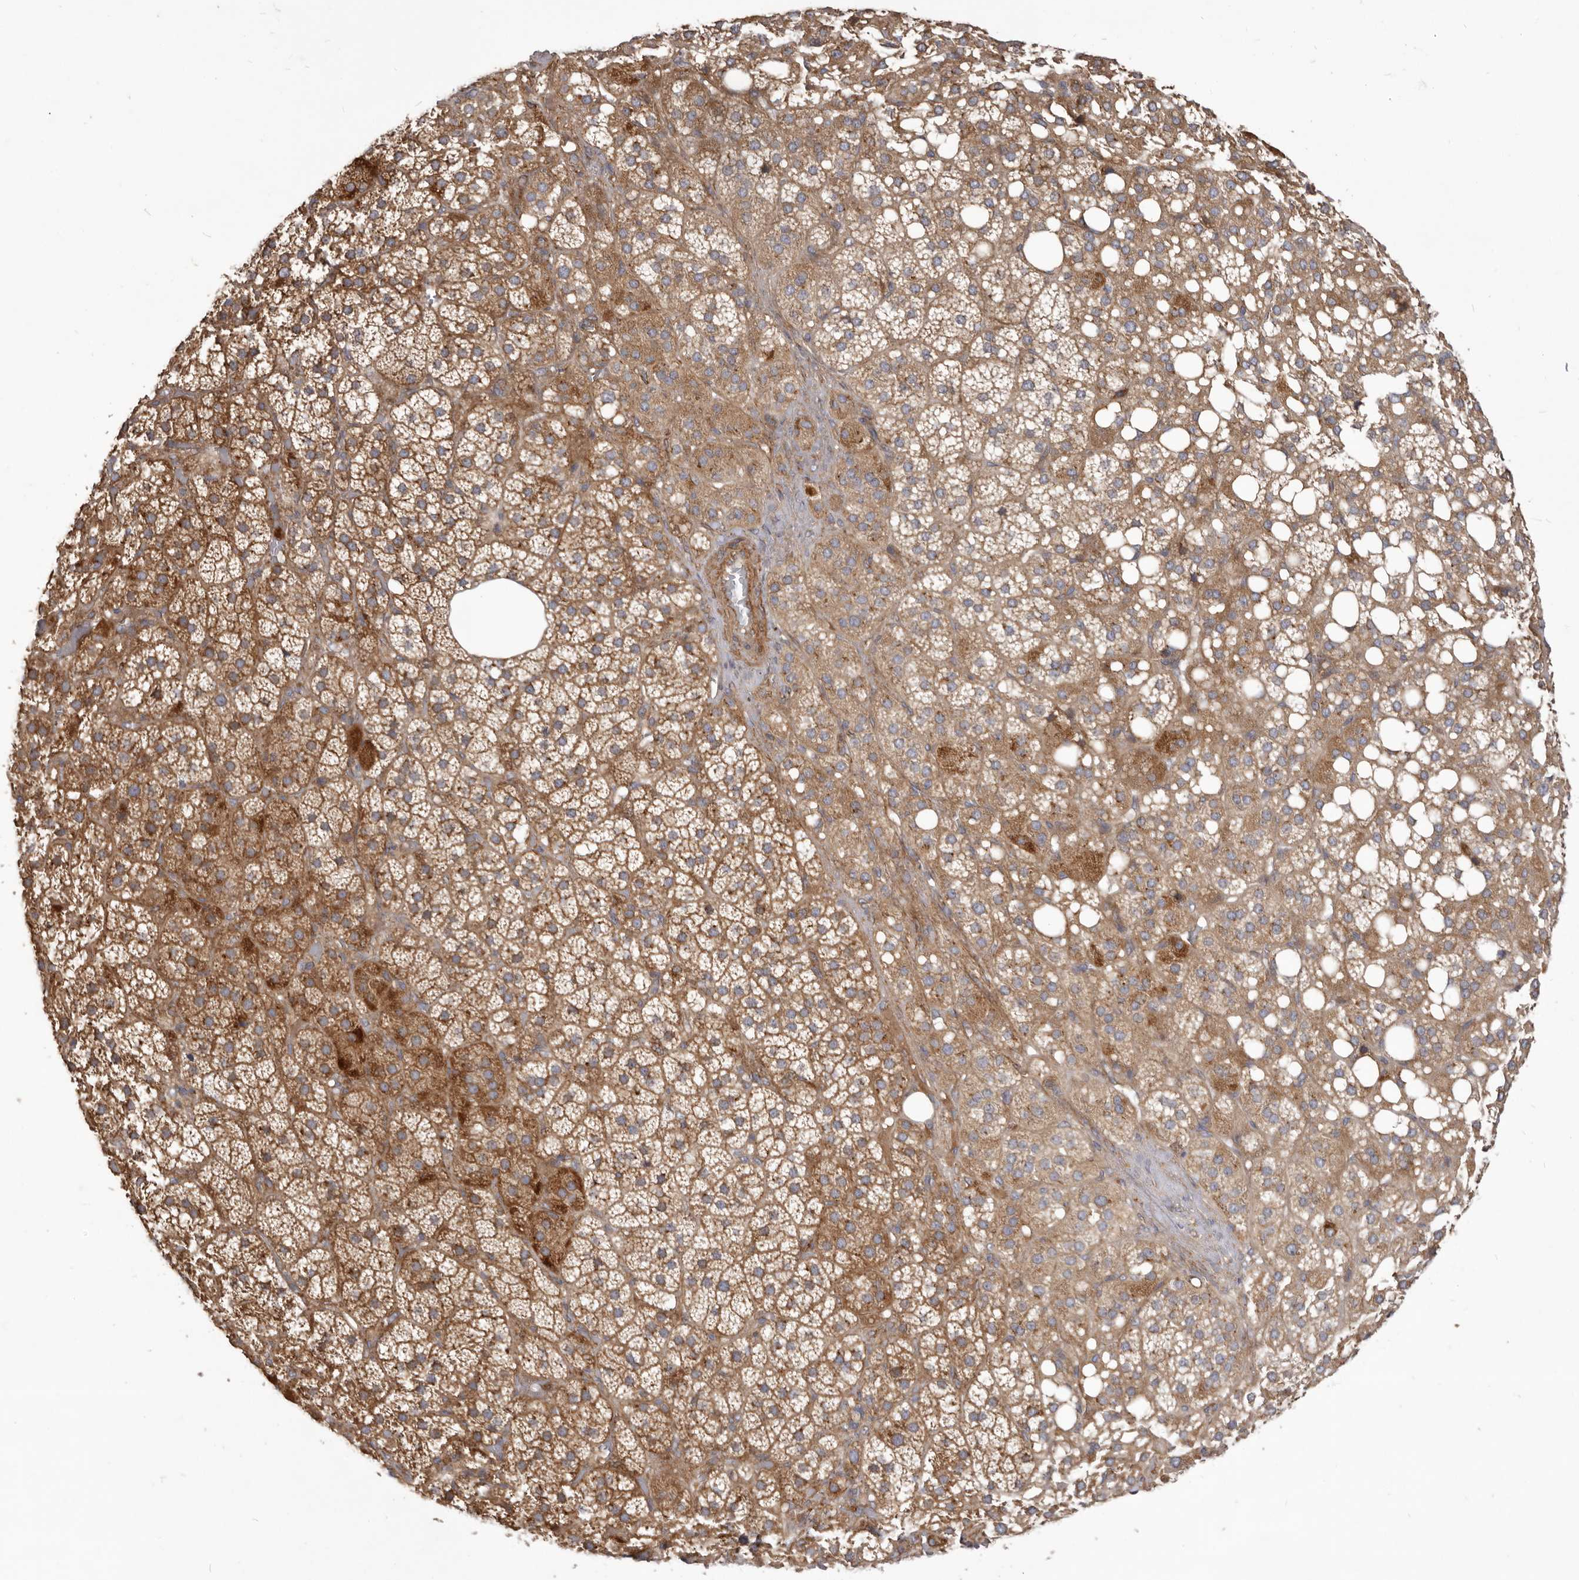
{"staining": {"intensity": "strong", "quantity": "25%-75%", "location": "cytoplasmic/membranous"}, "tissue": "adrenal gland", "cell_type": "Glandular cells", "image_type": "normal", "snomed": [{"axis": "morphology", "description": "Normal tissue, NOS"}, {"axis": "topography", "description": "Adrenal gland"}], "caption": "Strong cytoplasmic/membranous positivity is appreciated in approximately 25%-75% of glandular cells in unremarkable adrenal gland.", "gene": "VPS45", "patient": {"sex": "female", "age": 59}}